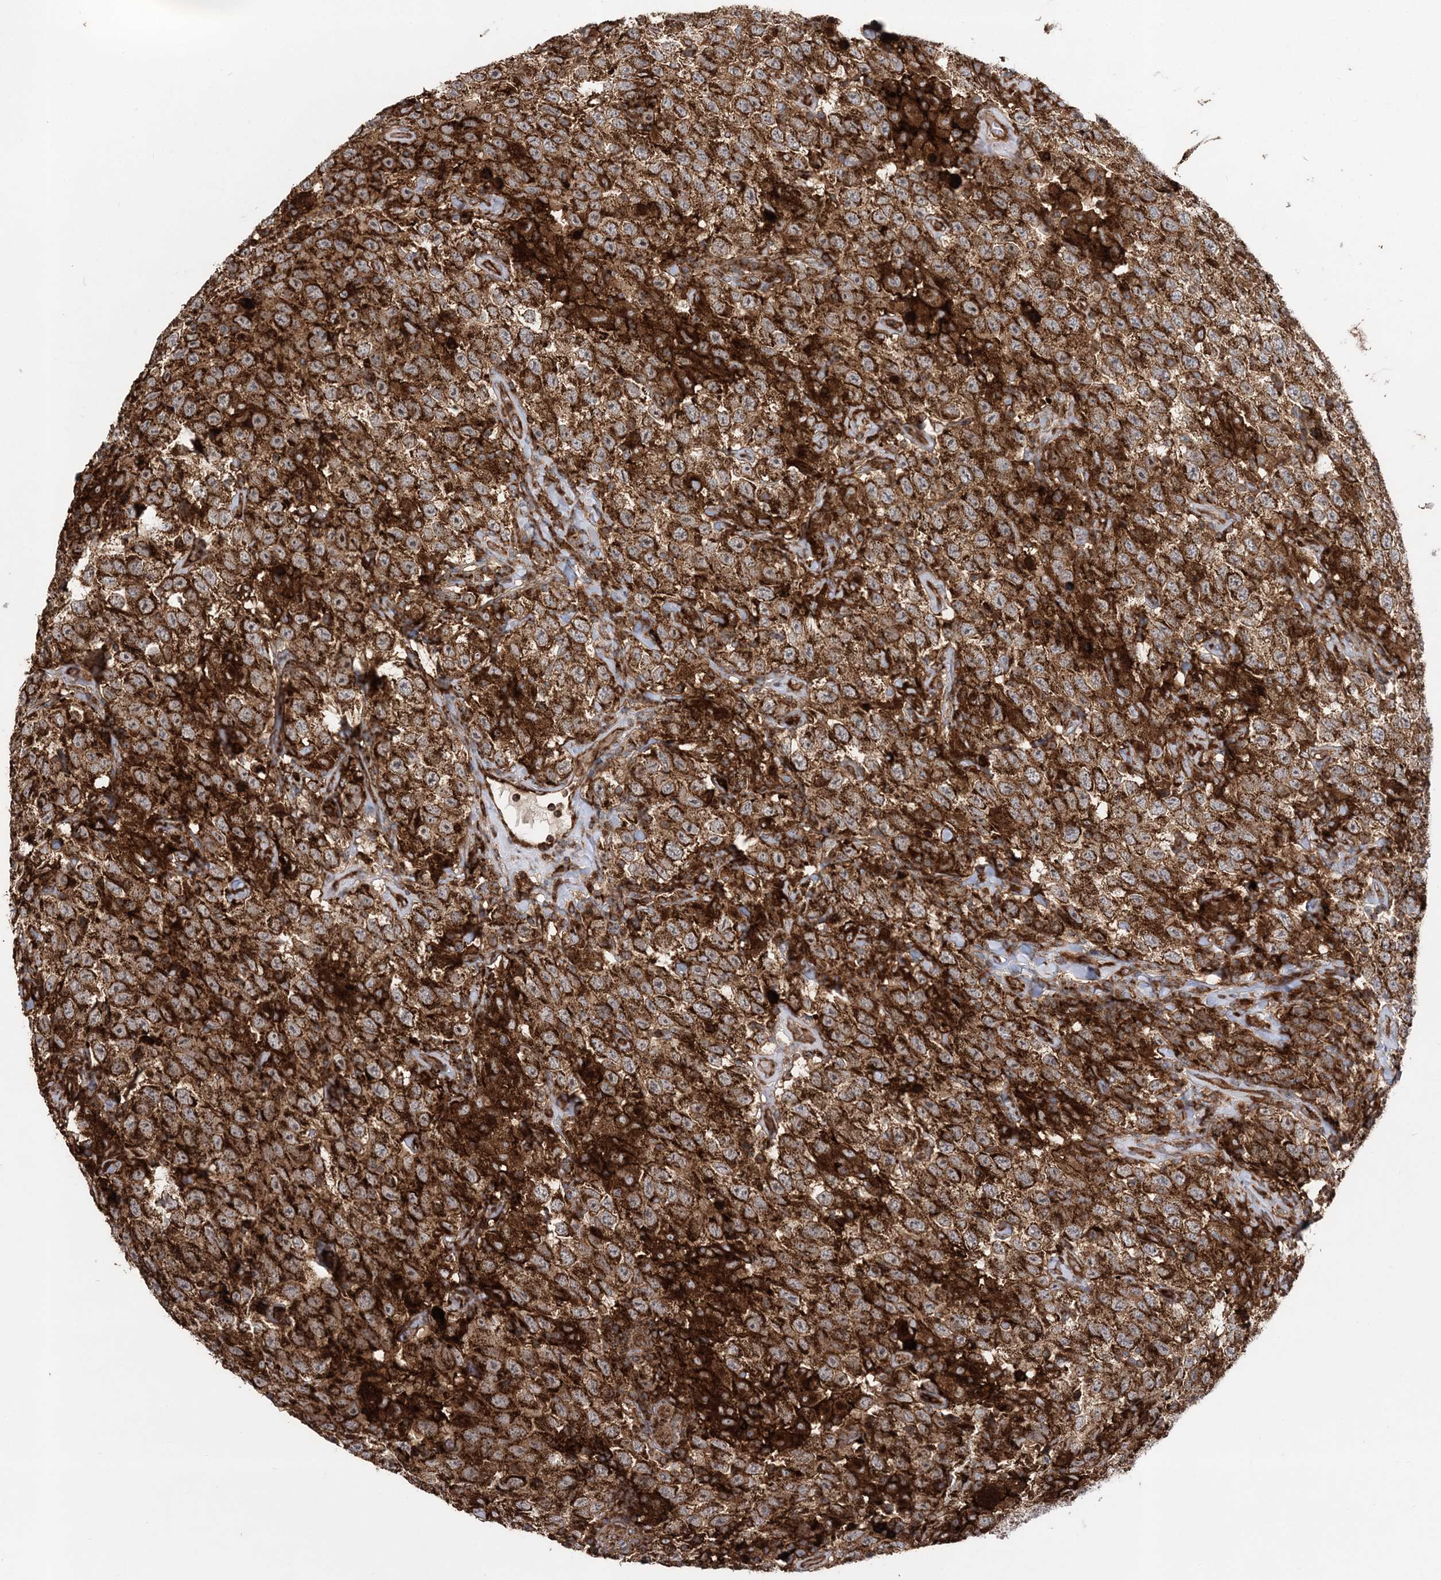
{"staining": {"intensity": "strong", "quantity": ">75%", "location": "cytoplasmic/membranous"}, "tissue": "testis cancer", "cell_type": "Tumor cells", "image_type": "cancer", "snomed": [{"axis": "morphology", "description": "Seminoma, NOS"}, {"axis": "topography", "description": "Testis"}], "caption": "Seminoma (testis) stained for a protein (brown) exhibits strong cytoplasmic/membranous positive expression in approximately >75% of tumor cells.", "gene": "LRPPRC", "patient": {"sex": "male", "age": 41}}